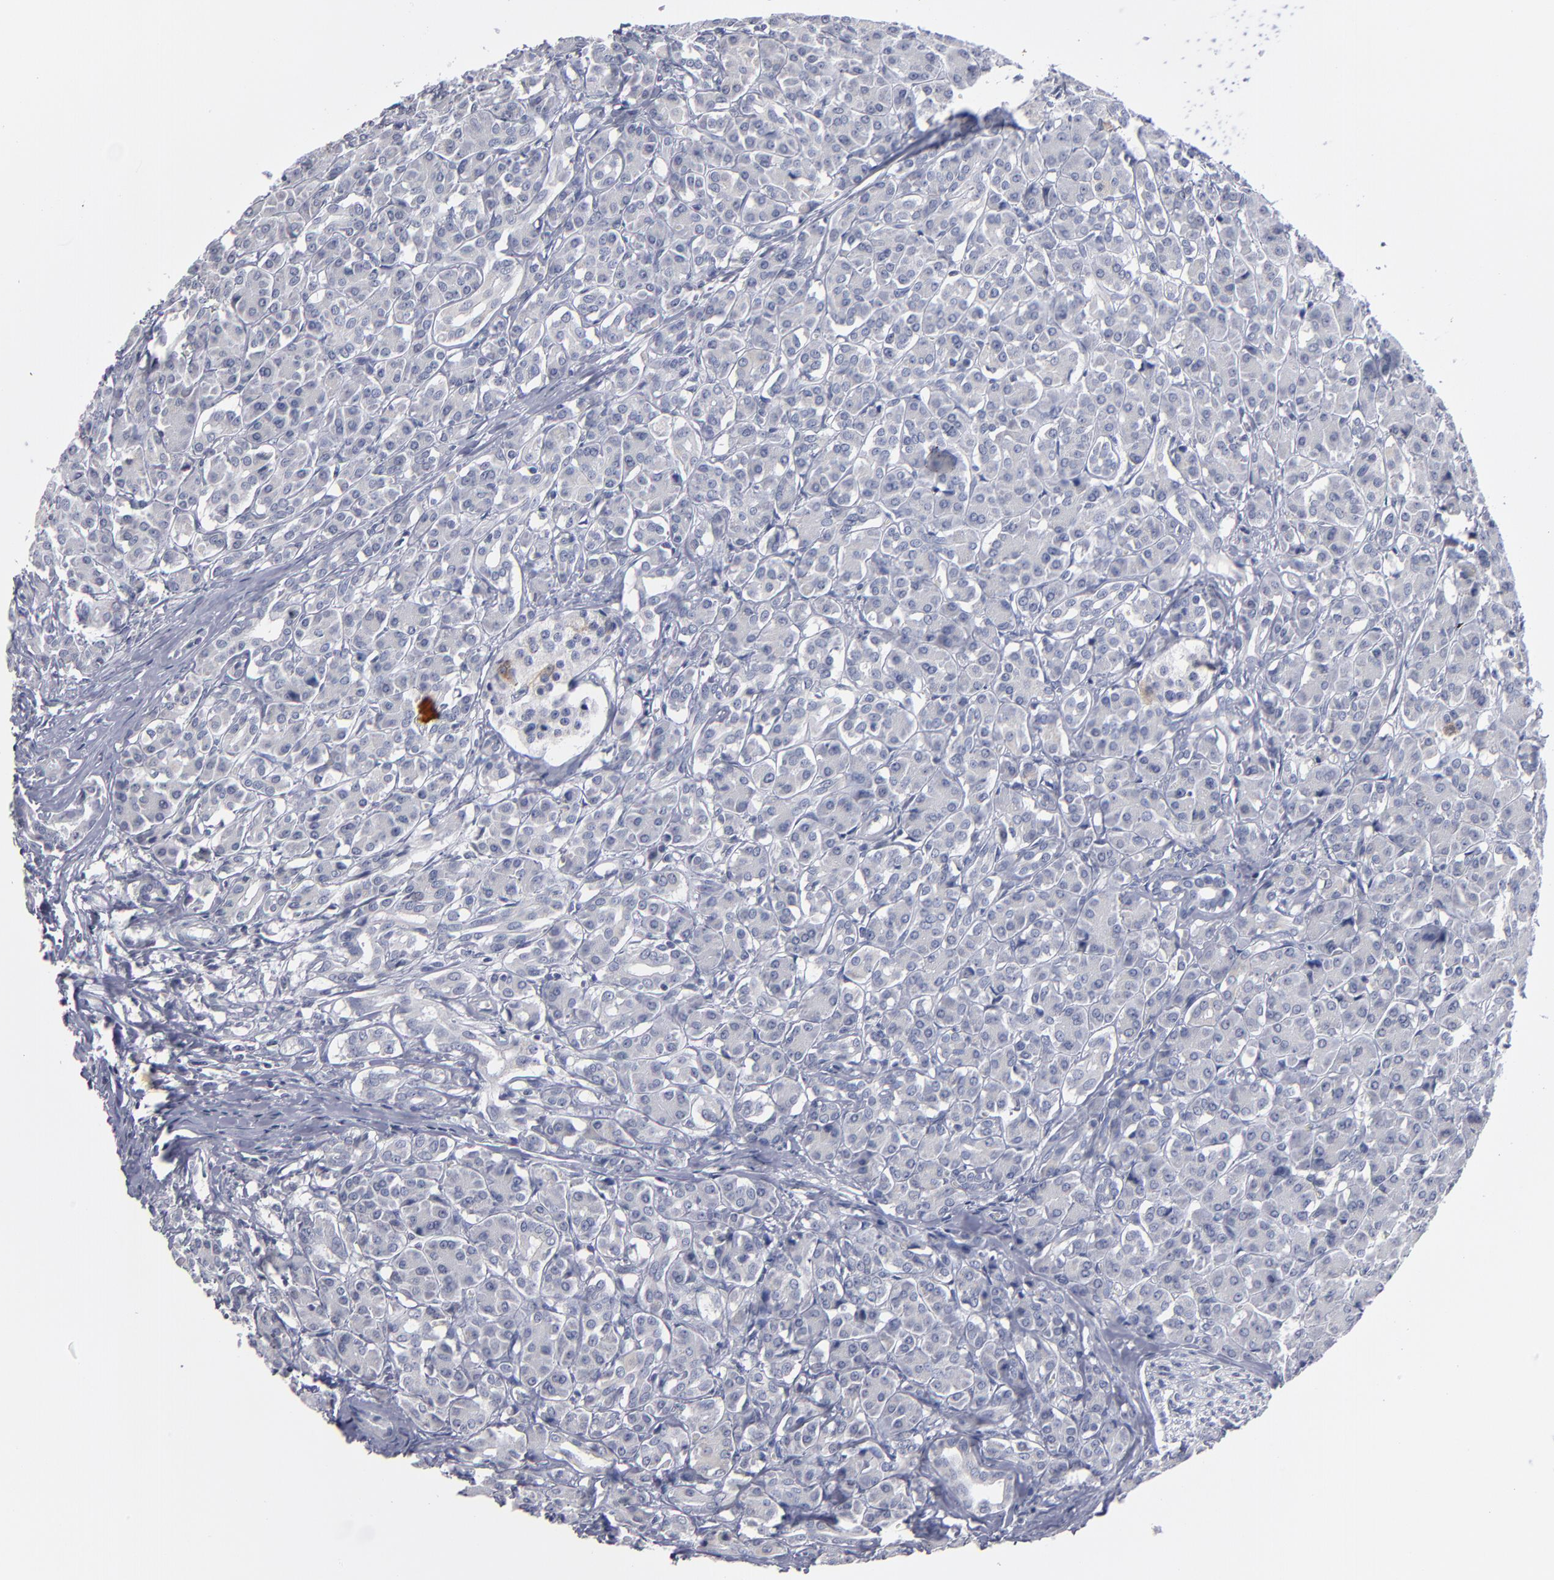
{"staining": {"intensity": "negative", "quantity": "none", "location": "none"}, "tissue": "pancreas", "cell_type": "Exocrine glandular cells", "image_type": "normal", "snomed": [{"axis": "morphology", "description": "Normal tissue, NOS"}, {"axis": "topography", "description": "Lymph node"}, {"axis": "topography", "description": "Pancreas"}], "caption": "DAB immunohistochemical staining of unremarkable human pancreas displays no significant staining in exocrine glandular cells. Brightfield microscopy of immunohistochemistry (IHC) stained with DAB (brown) and hematoxylin (blue), captured at high magnification.", "gene": "RPH3A", "patient": {"sex": "male", "age": 59}}